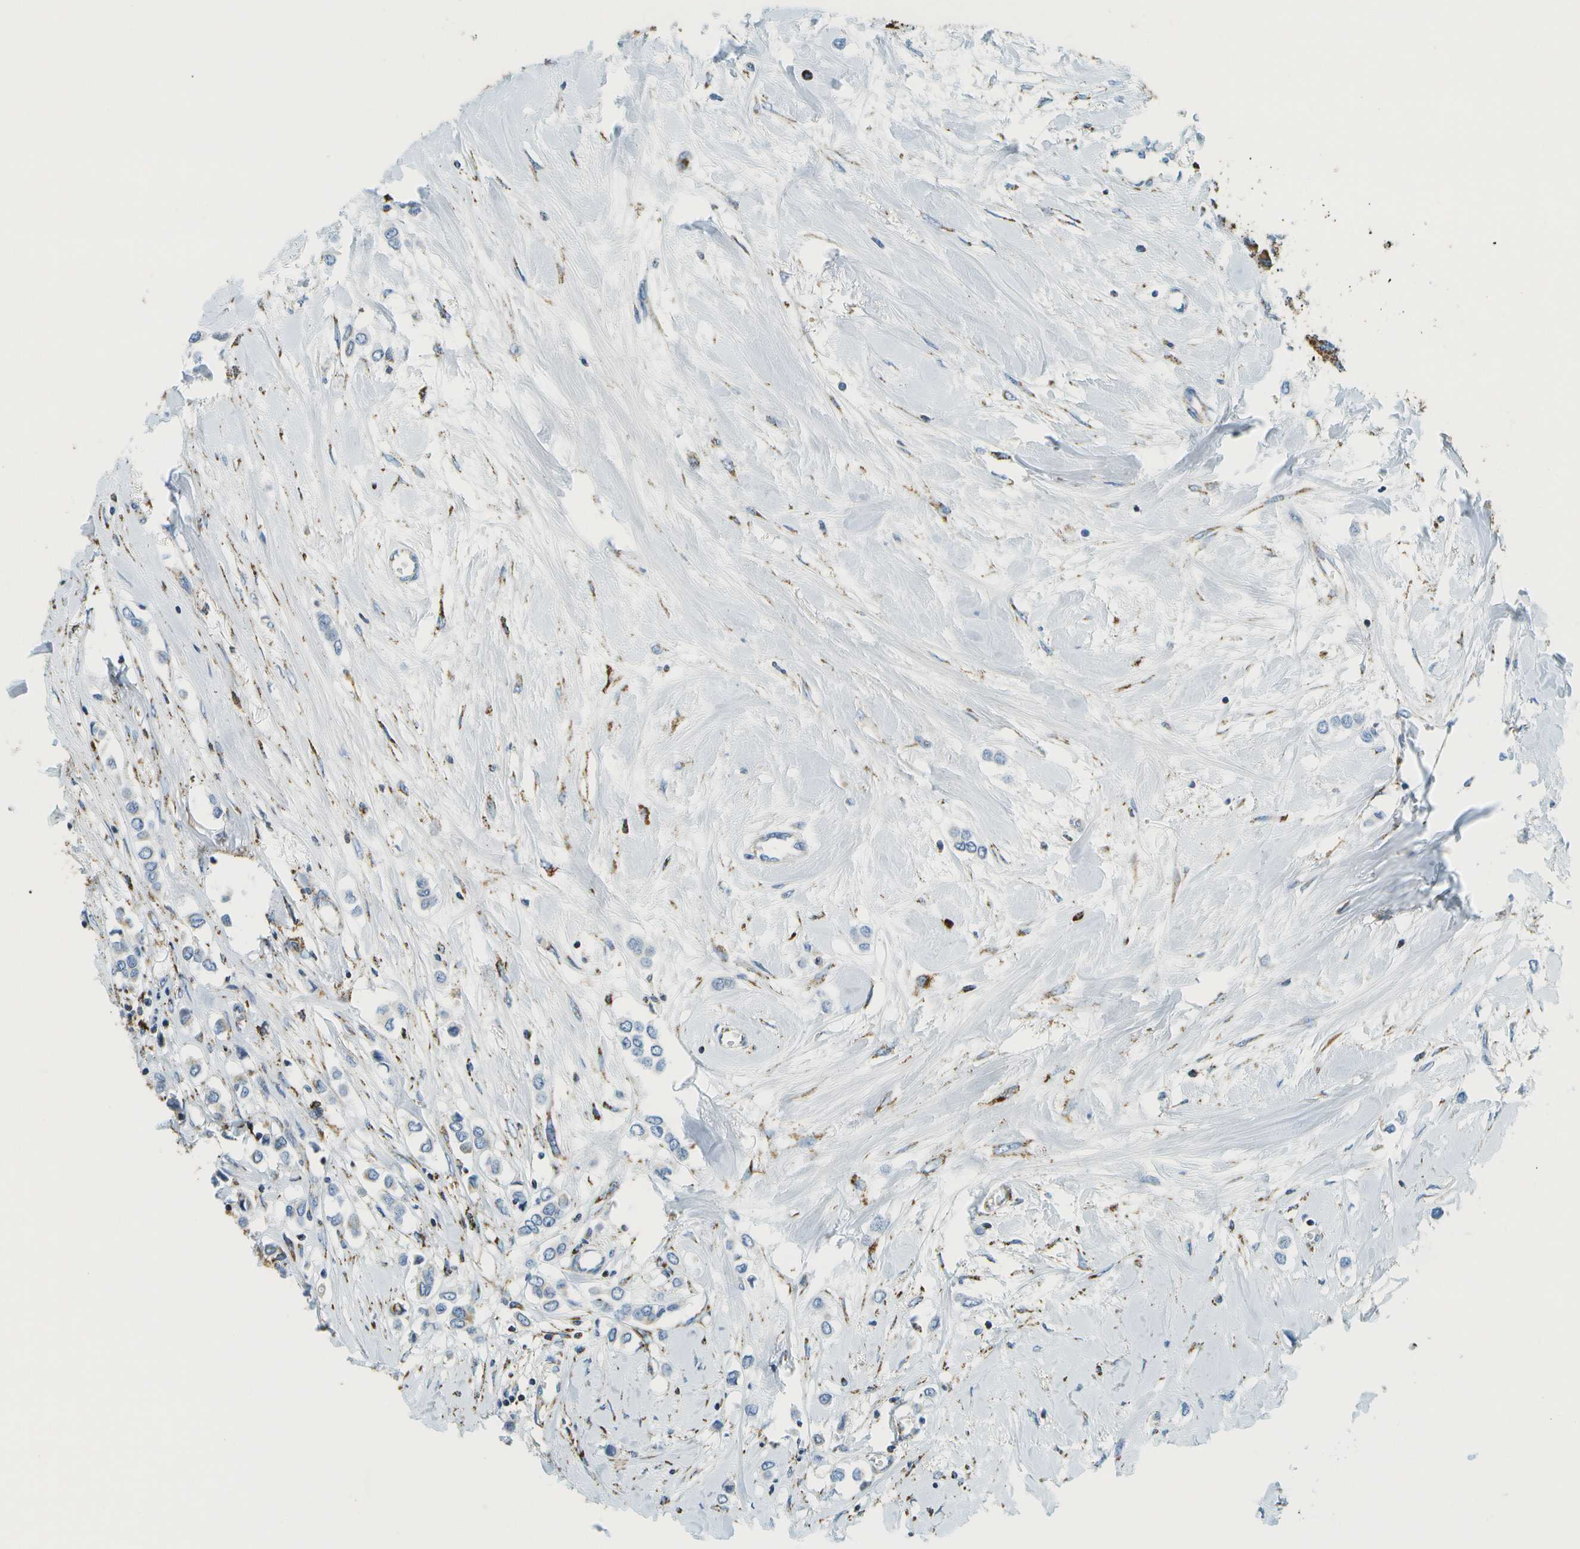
{"staining": {"intensity": "negative", "quantity": "none", "location": "none"}, "tissue": "breast cancer", "cell_type": "Tumor cells", "image_type": "cancer", "snomed": [{"axis": "morphology", "description": "Lobular carcinoma"}, {"axis": "topography", "description": "Breast"}], "caption": "Tumor cells show no significant protein positivity in breast cancer (lobular carcinoma).", "gene": "HLCS", "patient": {"sex": "female", "age": 51}}